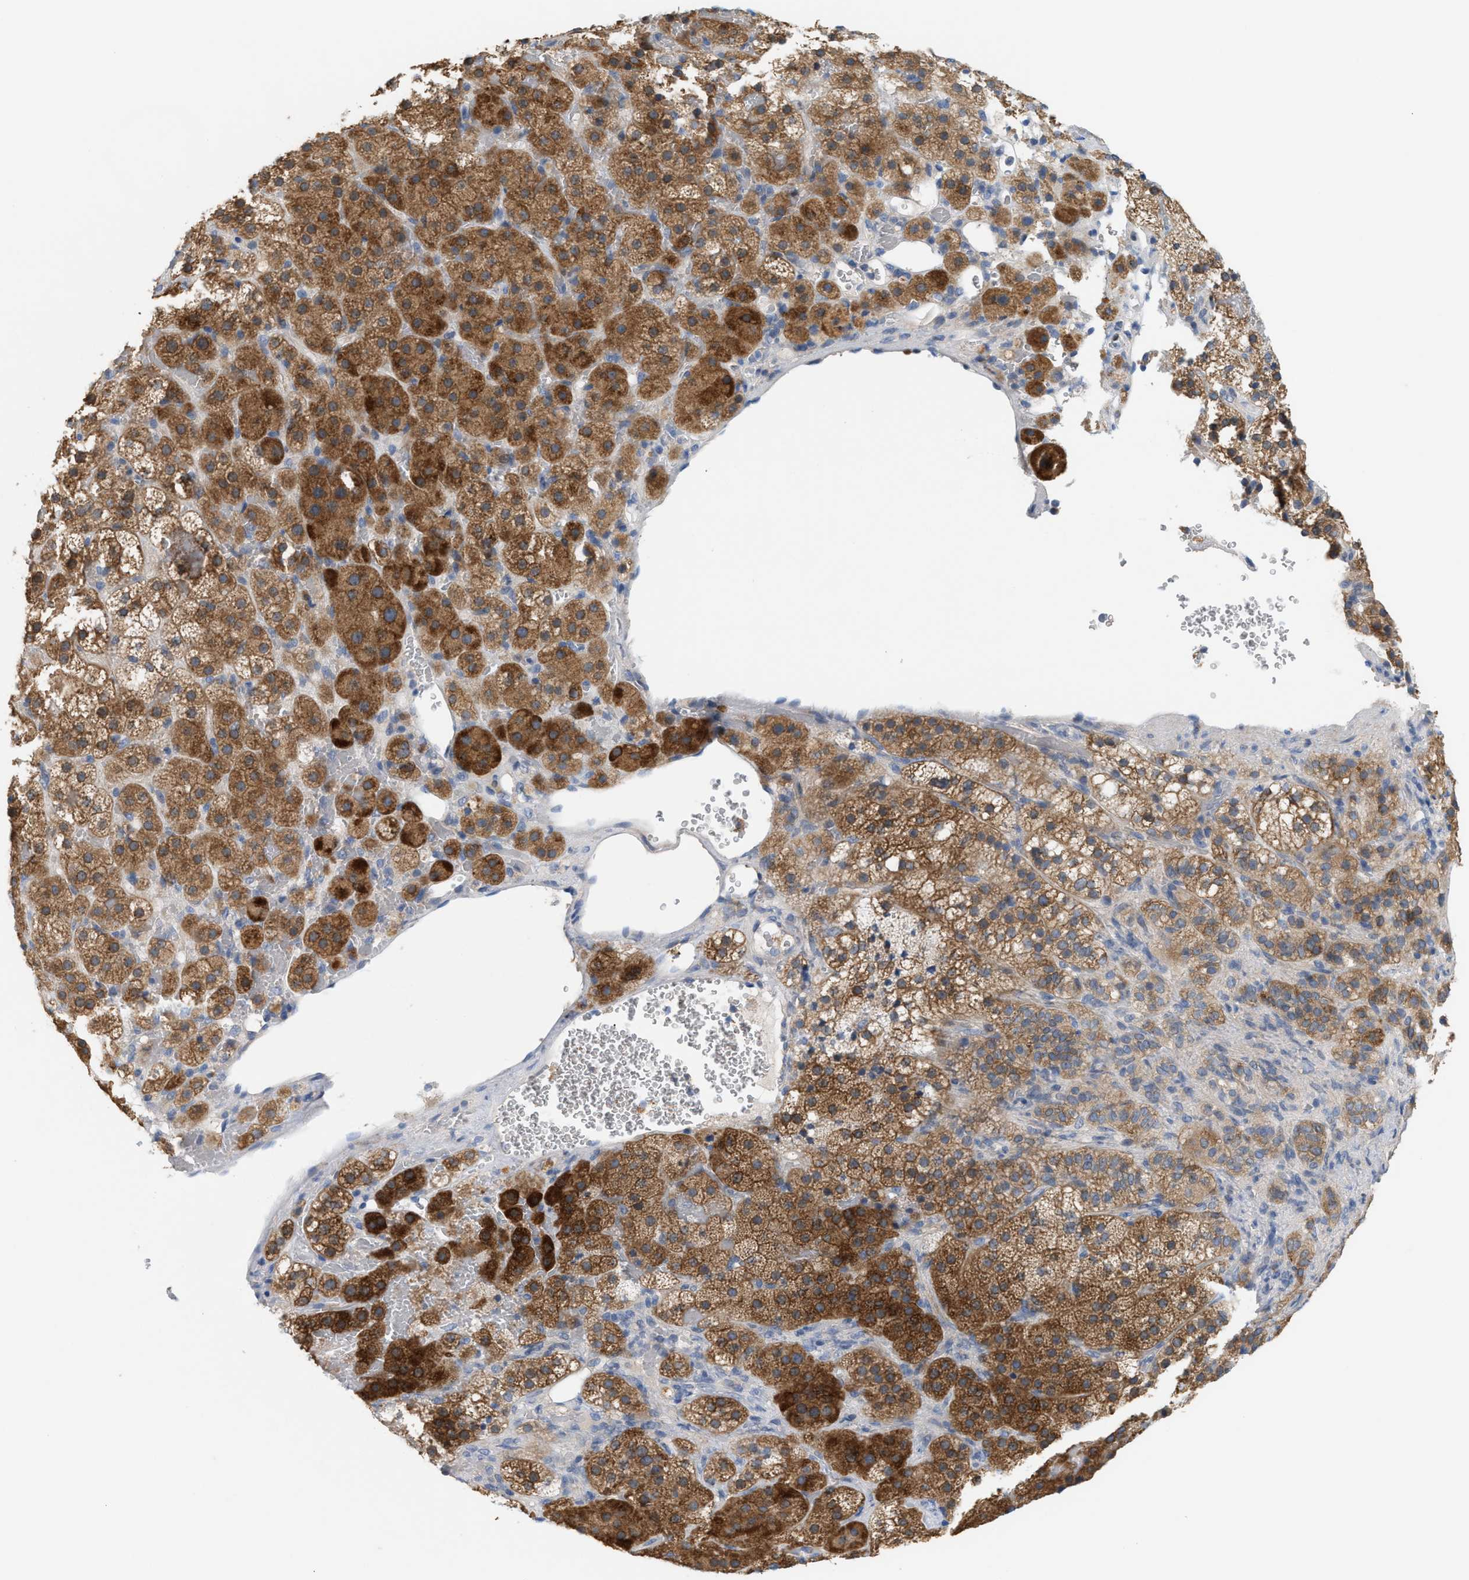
{"staining": {"intensity": "strong", "quantity": ">75%", "location": "cytoplasmic/membranous"}, "tissue": "adrenal gland", "cell_type": "Glandular cells", "image_type": "normal", "snomed": [{"axis": "morphology", "description": "Normal tissue, NOS"}, {"axis": "topography", "description": "Adrenal gland"}], "caption": "Normal adrenal gland reveals strong cytoplasmic/membranous staining in about >75% of glandular cells.", "gene": "UBAP2", "patient": {"sex": "female", "age": 59}}